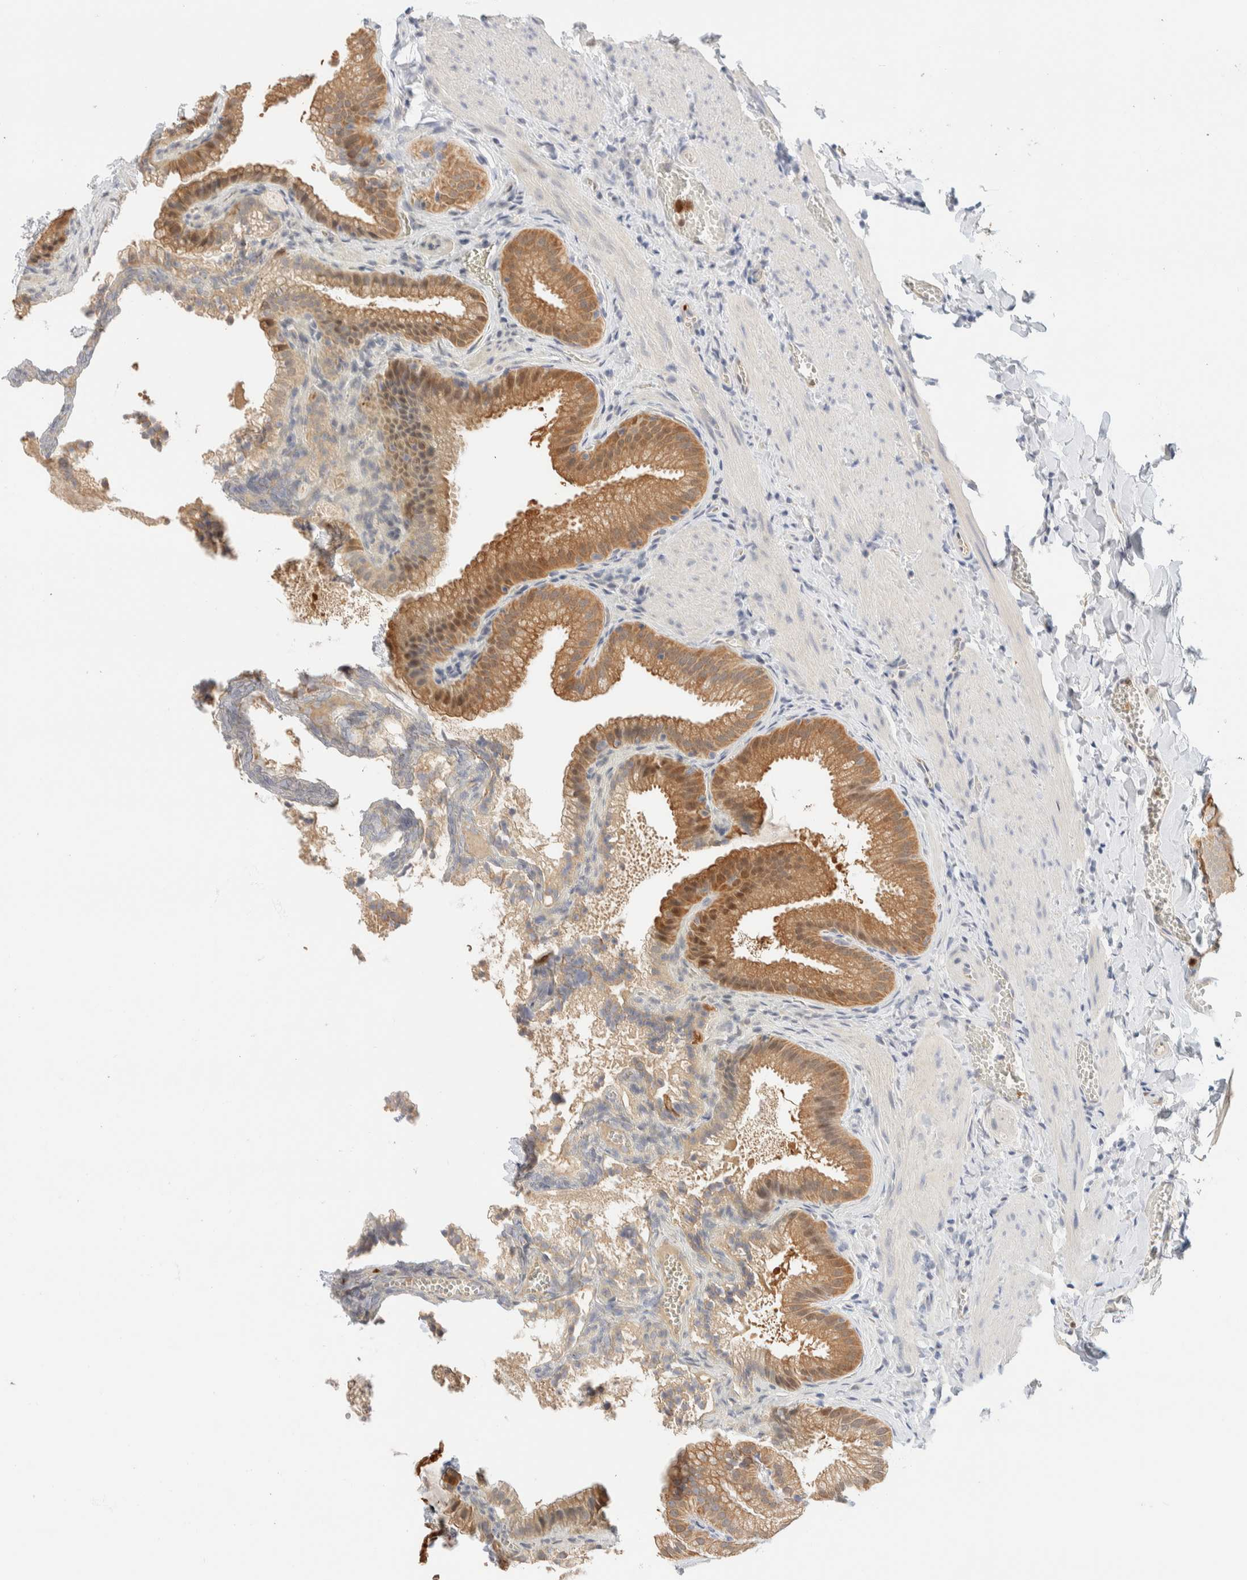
{"staining": {"intensity": "moderate", "quantity": ">75%", "location": "cytoplasmic/membranous,nuclear"}, "tissue": "gallbladder", "cell_type": "Glandular cells", "image_type": "normal", "snomed": [{"axis": "morphology", "description": "Normal tissue, NOS"}, {"axis": "topography", "description": "Gallbladder"}], "caption": "This histopathology image exhibits immunohistochemistry staining of benign gallbladder, with medium moderate cytoplasmic/membranous,nuclear expression in approximately >75% of glandular cells.", "gene": "SETD4", "patient": {"sex": "male", "age": 38}}